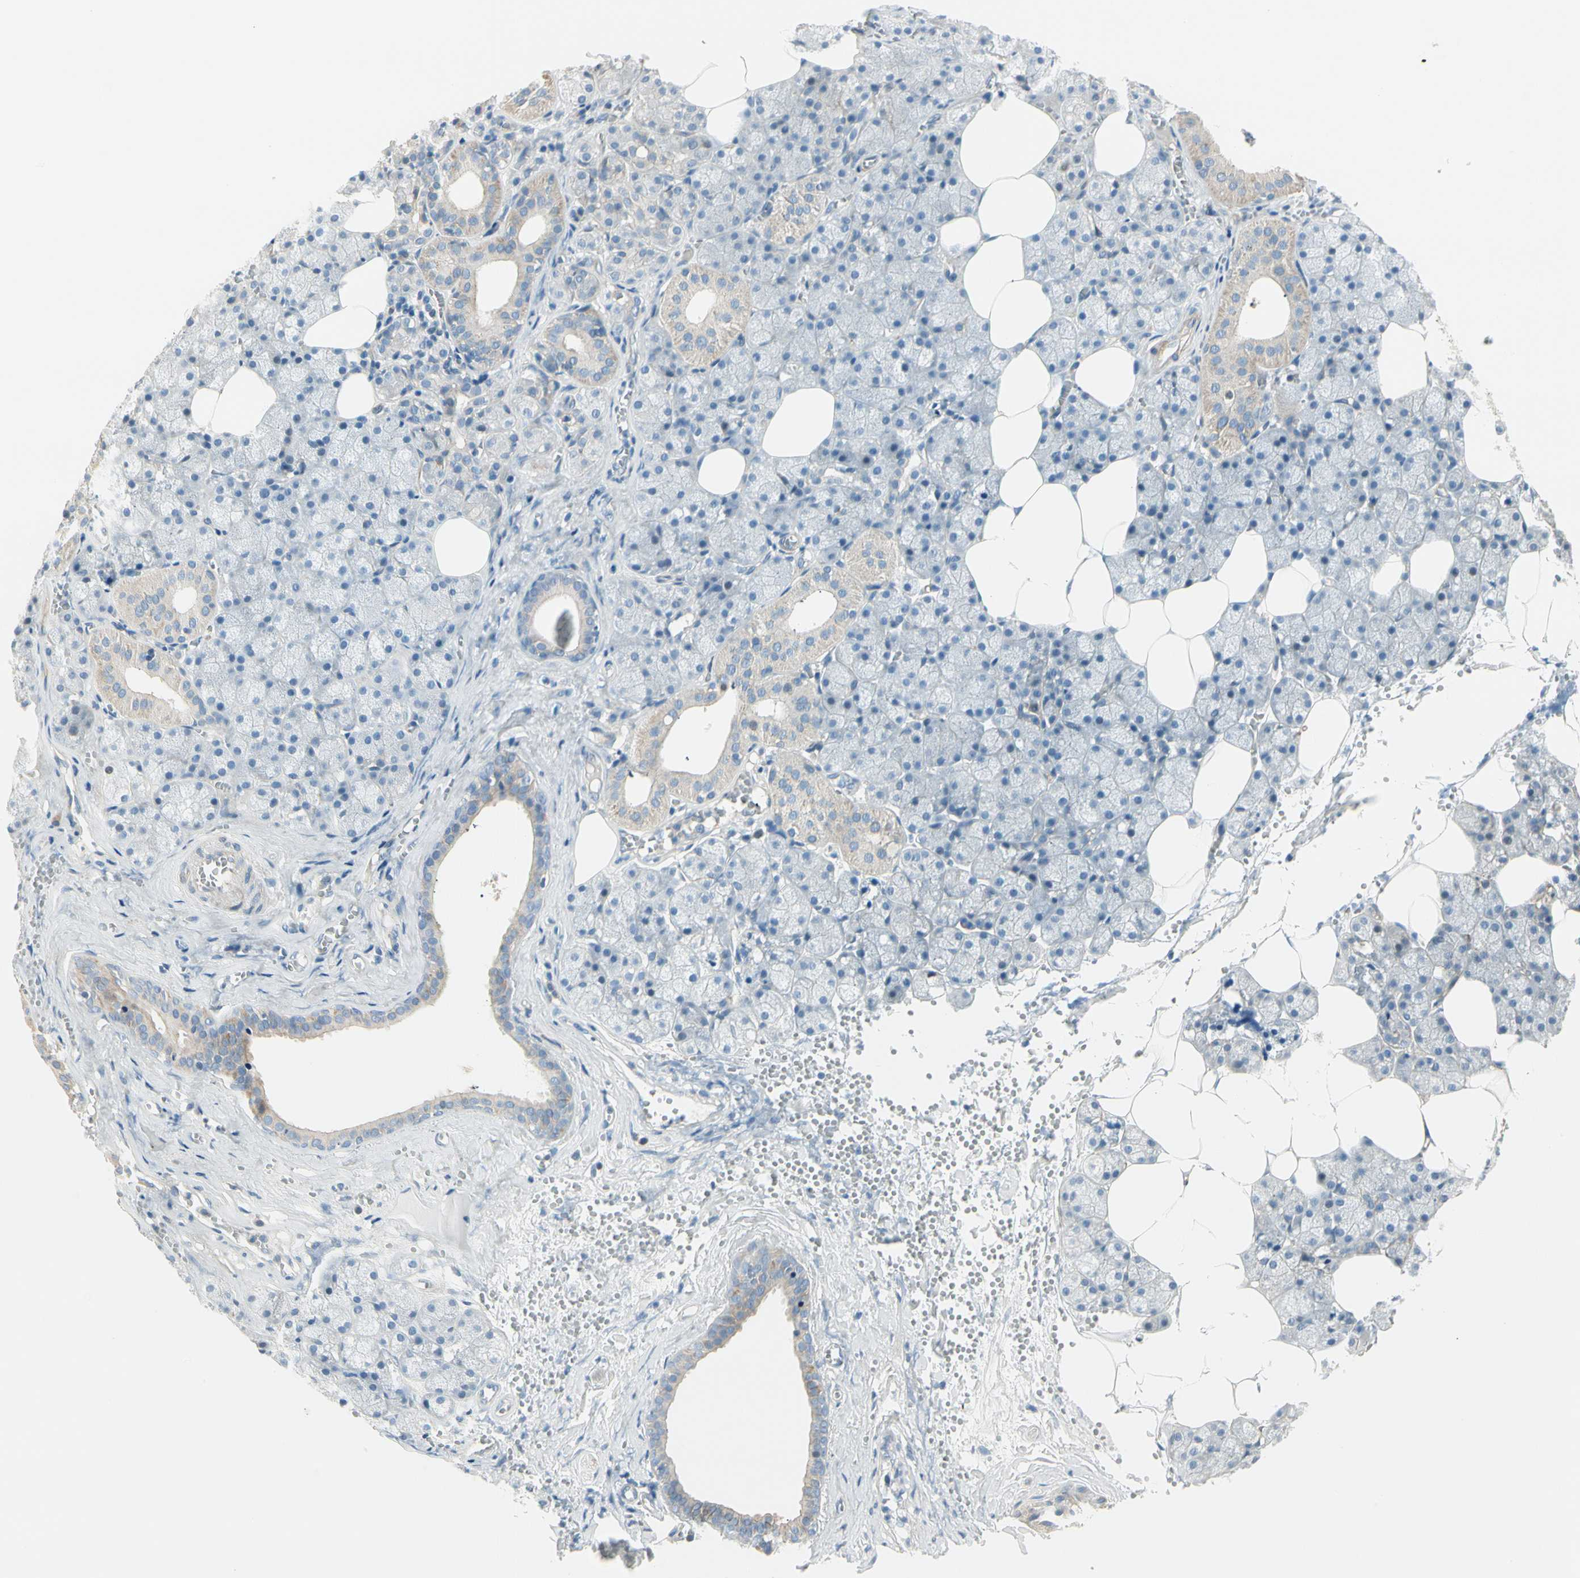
{"staining": {"intensity": "weak", "quantity": "<25%", "location": "cytoplasmic/membranous"}, "tissue": "salivary gland", "cell_type": "Glandular cells", "image_type": "normal", "snomed": [{"axis": "morphology", "description": "Normal tissue, NOS"}, {"axis": "topography", "description": "Salivary gland"}], "caption": "High magnification brightfield microscopy of benign salivary gland stained with DAB (brown) and counterstained with hematoxylin (blue): glandular cells show no significant expression. (Immunohistochemistry, brightfield microscopy, high magnification).", "gene": "ADGRA3", "patient": {"sex": "male", "age": 62}}